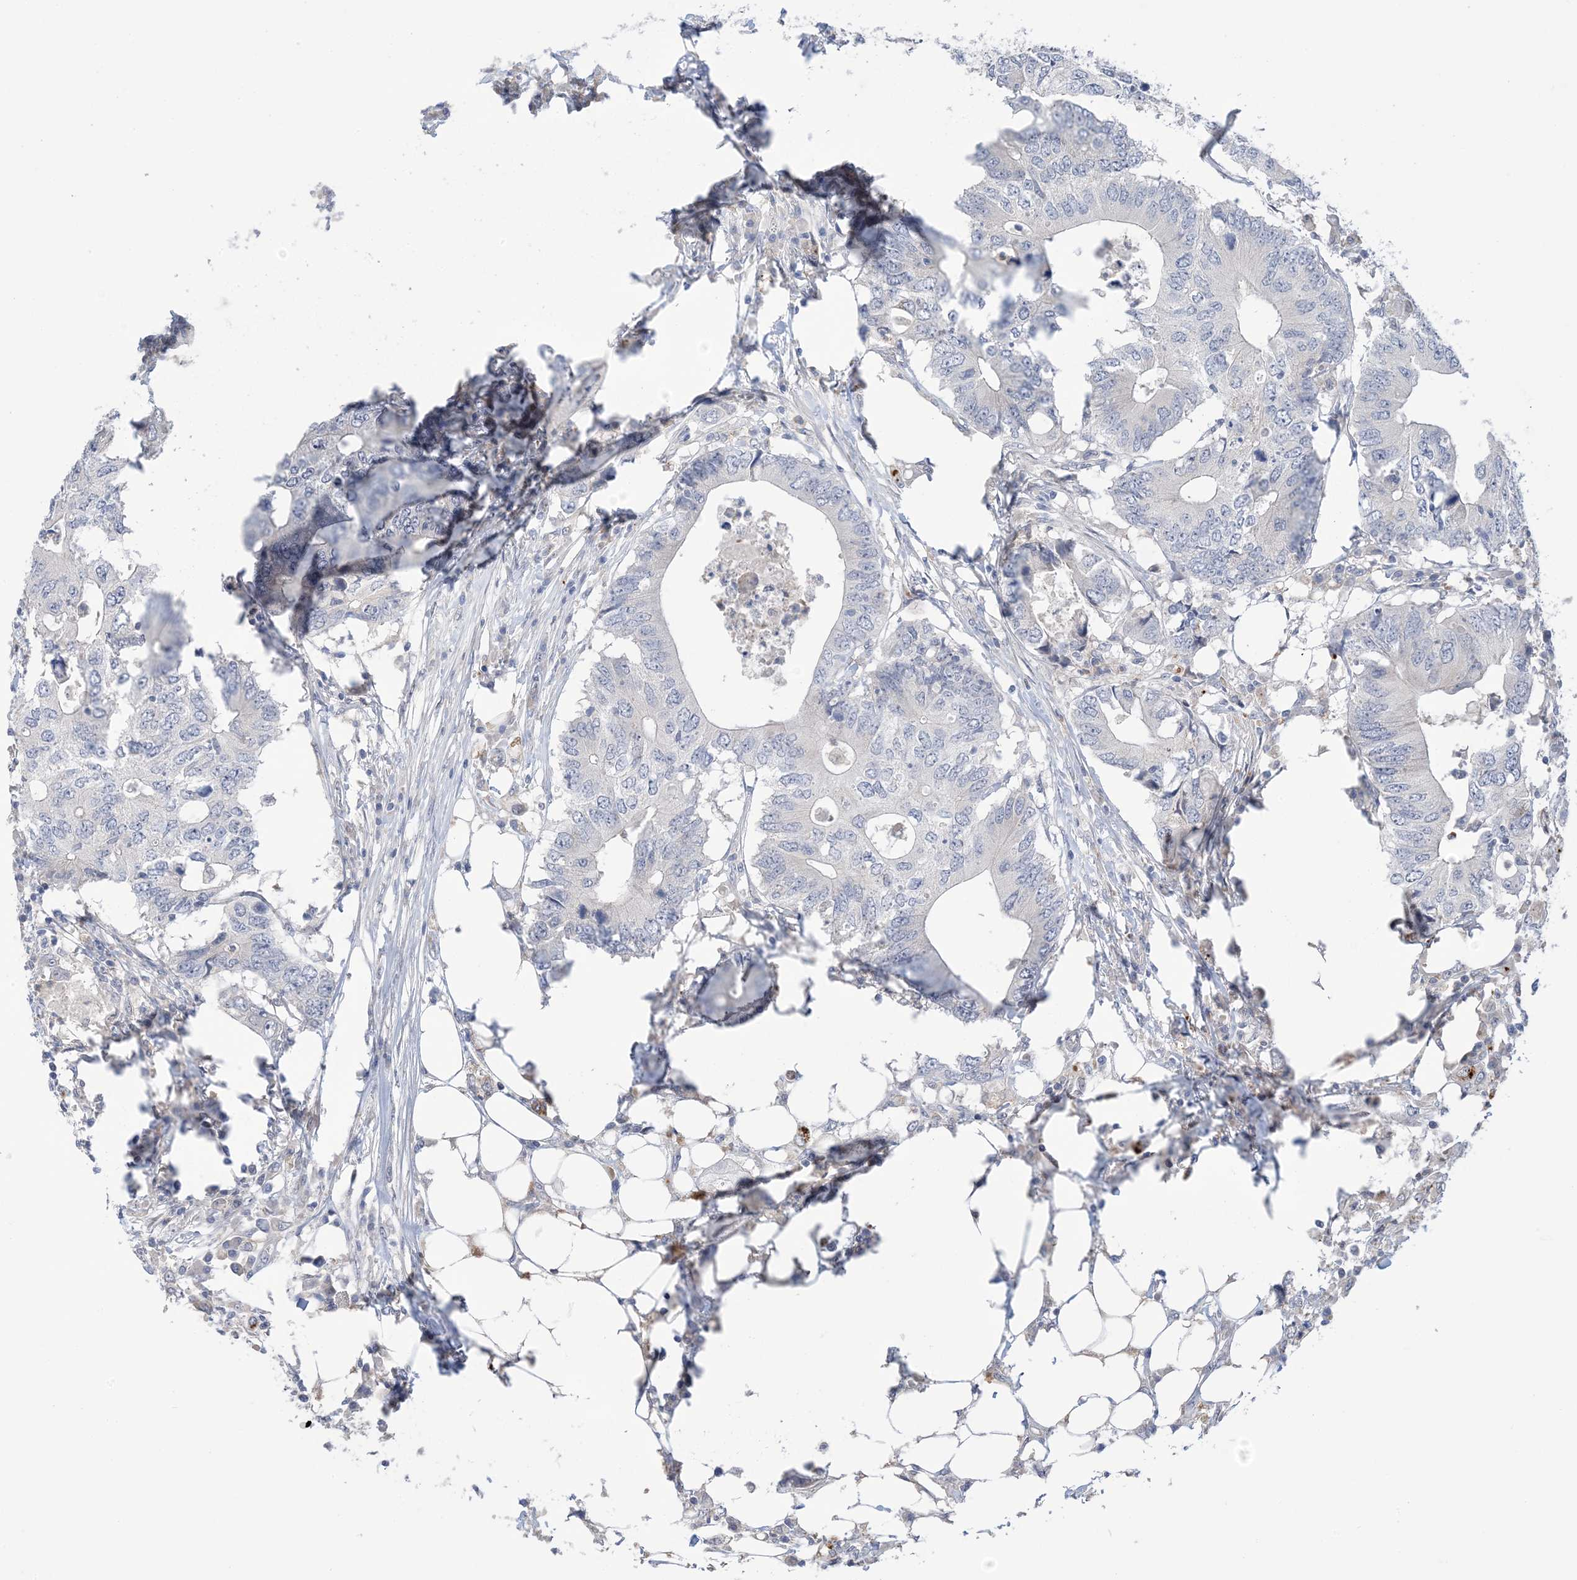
{"staining": {"intensity": "negative", "quantity": "none", "location": "none"}, "tissue": "colorectal cancer", "cell_type": "Tumor cells", "image_type": "cancer", "snomed": [{"axis": "morphology", "description": "Adenocarcinoma, NOS"}, {"axis": "topography", "description": "Colon"}], "caption": "Colorectal cancer was stained to show a protein in brown. There is no significant staining in tumor cells. (IHC, brightfield microscopy, high magnification).", "gene": "TTYH1", "patient": {"sex": "male", "age": 71}}